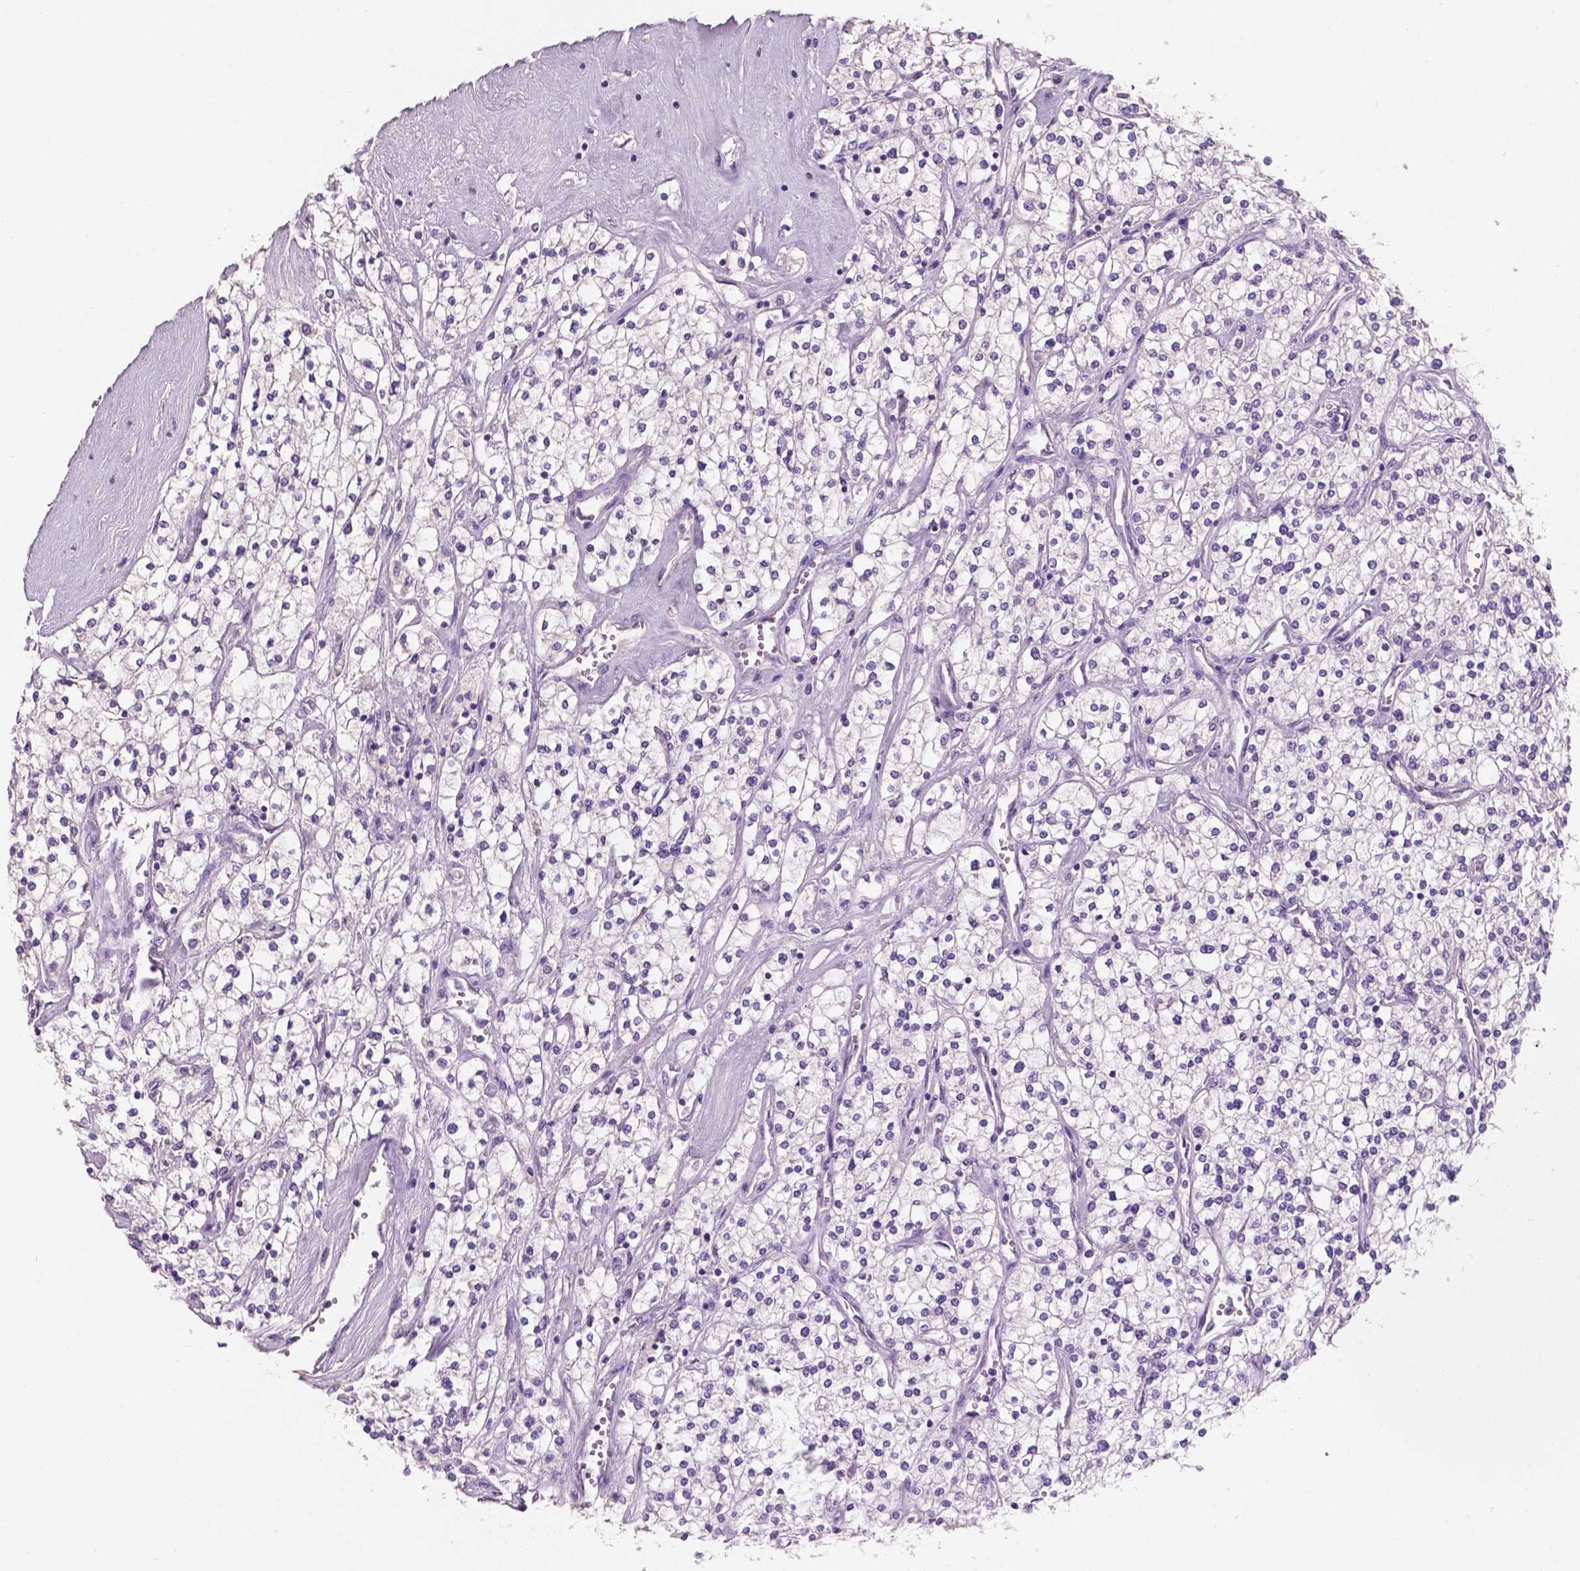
{"staining": {"intensity": "negative", "quantity": "none", "location": "none"}, "tissue": "renal cancer", "cell_type": "Tumor cells", "image_type": "cancer", "snomed": [{"axis": "morphology", "description": "Adenocarcinoma, NOS"}, {"axis": "topography", "description": "Kidney"}], "caption": "Protein analysis of adenocarcinoma (renal) displays no significant staining in tumor cells.", "gene": "SBSN", "patient": {"sex": "male", "age": 80}}